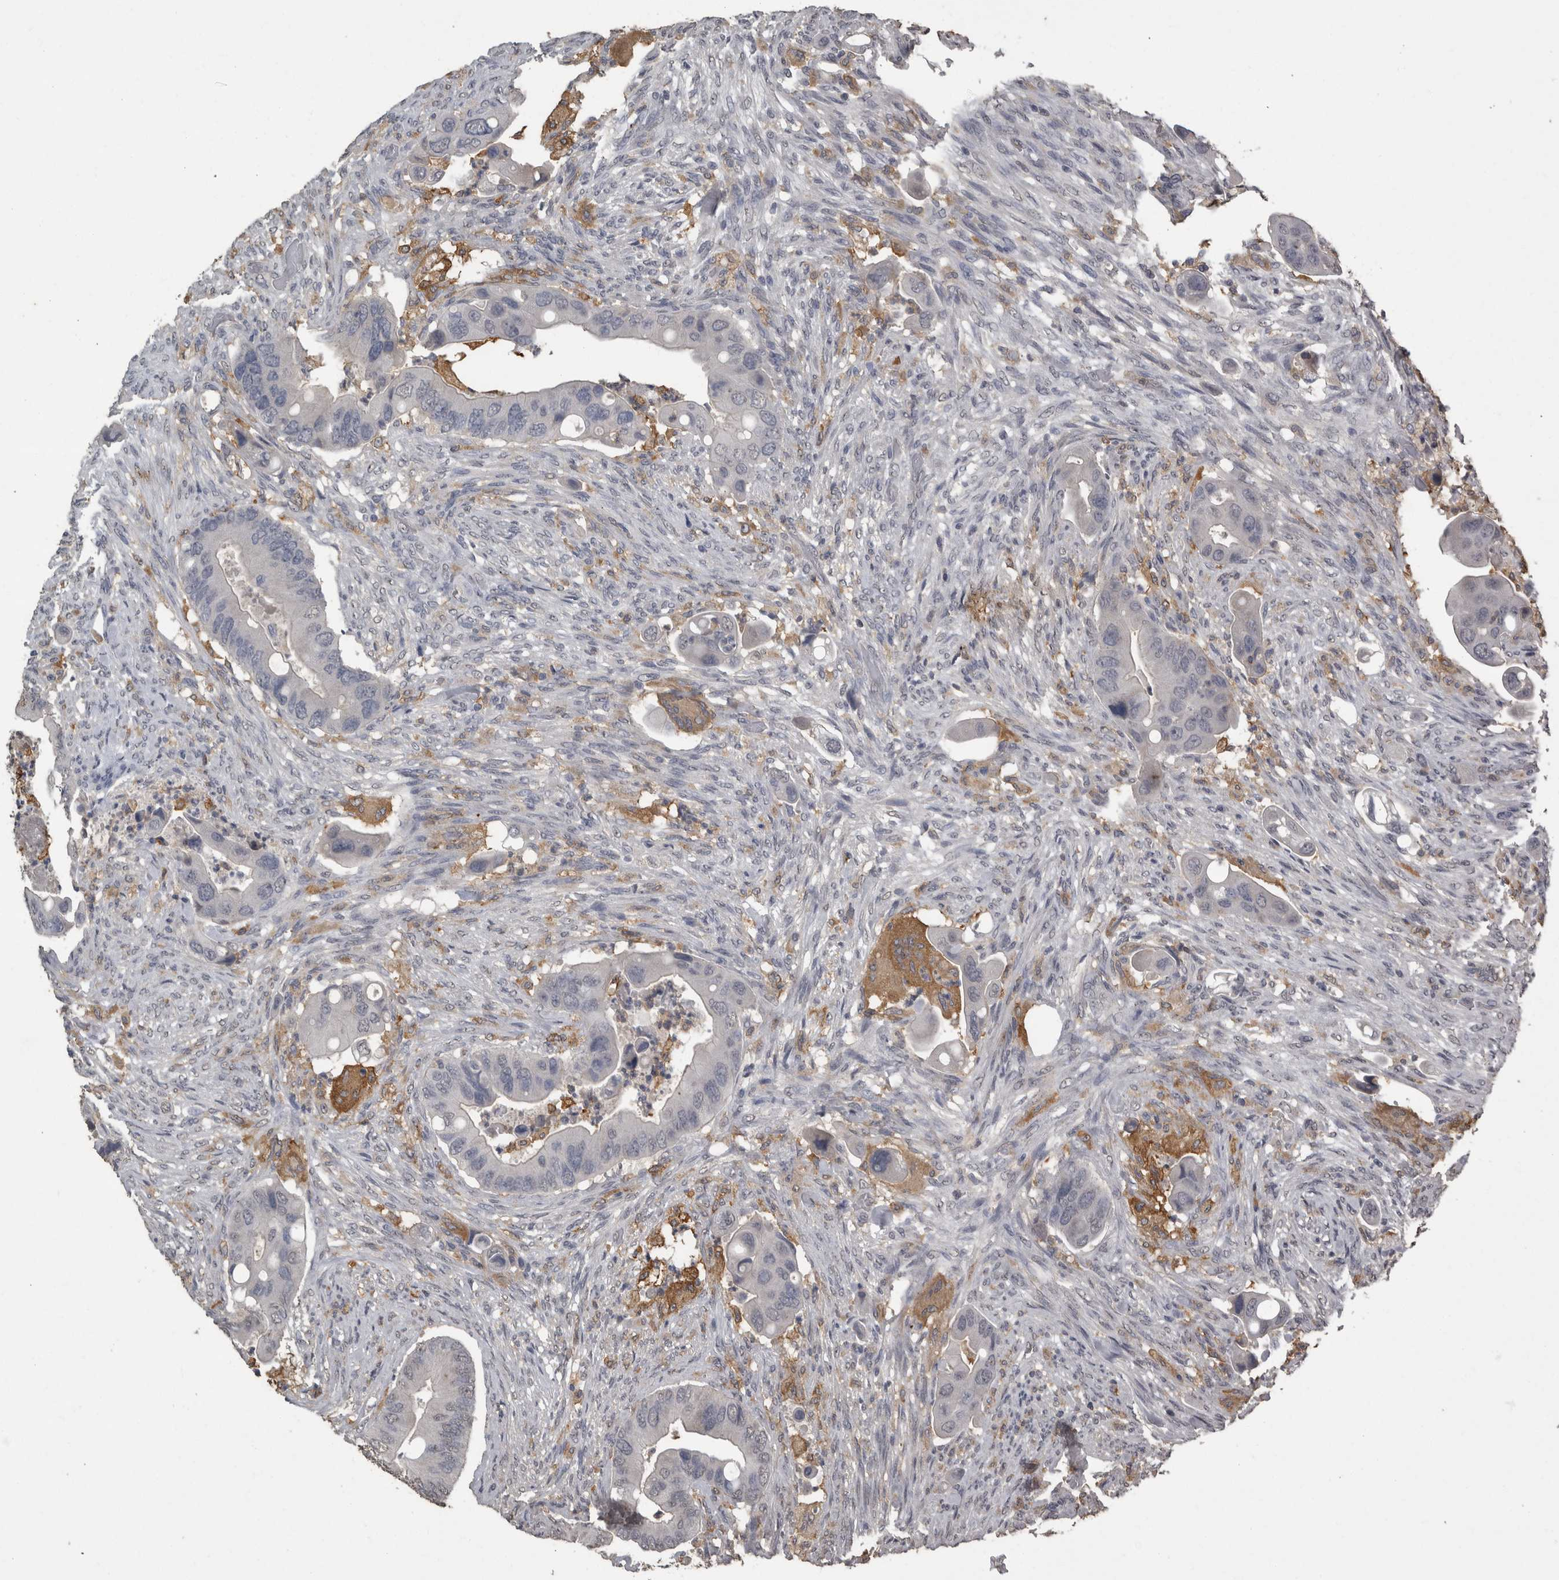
{"staining": {"intensity": "negative", "quantity": "none", "location": "none"}, "tissue": "colorectal cancer", "cell_type": "Tumor cells", "image_type": "cancer", "snomed": [{"axis": "morphology", "description": "Adenocarcinoma, NOS"}, {"axis": "topography", "description": "Rectum"}], "caption": "This is an immunohistochemistry (IHC) micrograph of human colorectal cancer. There is no expression in tumor cells.", "gene": "PIK3AP1", "patient": {"sex": "female", "age": 57}}